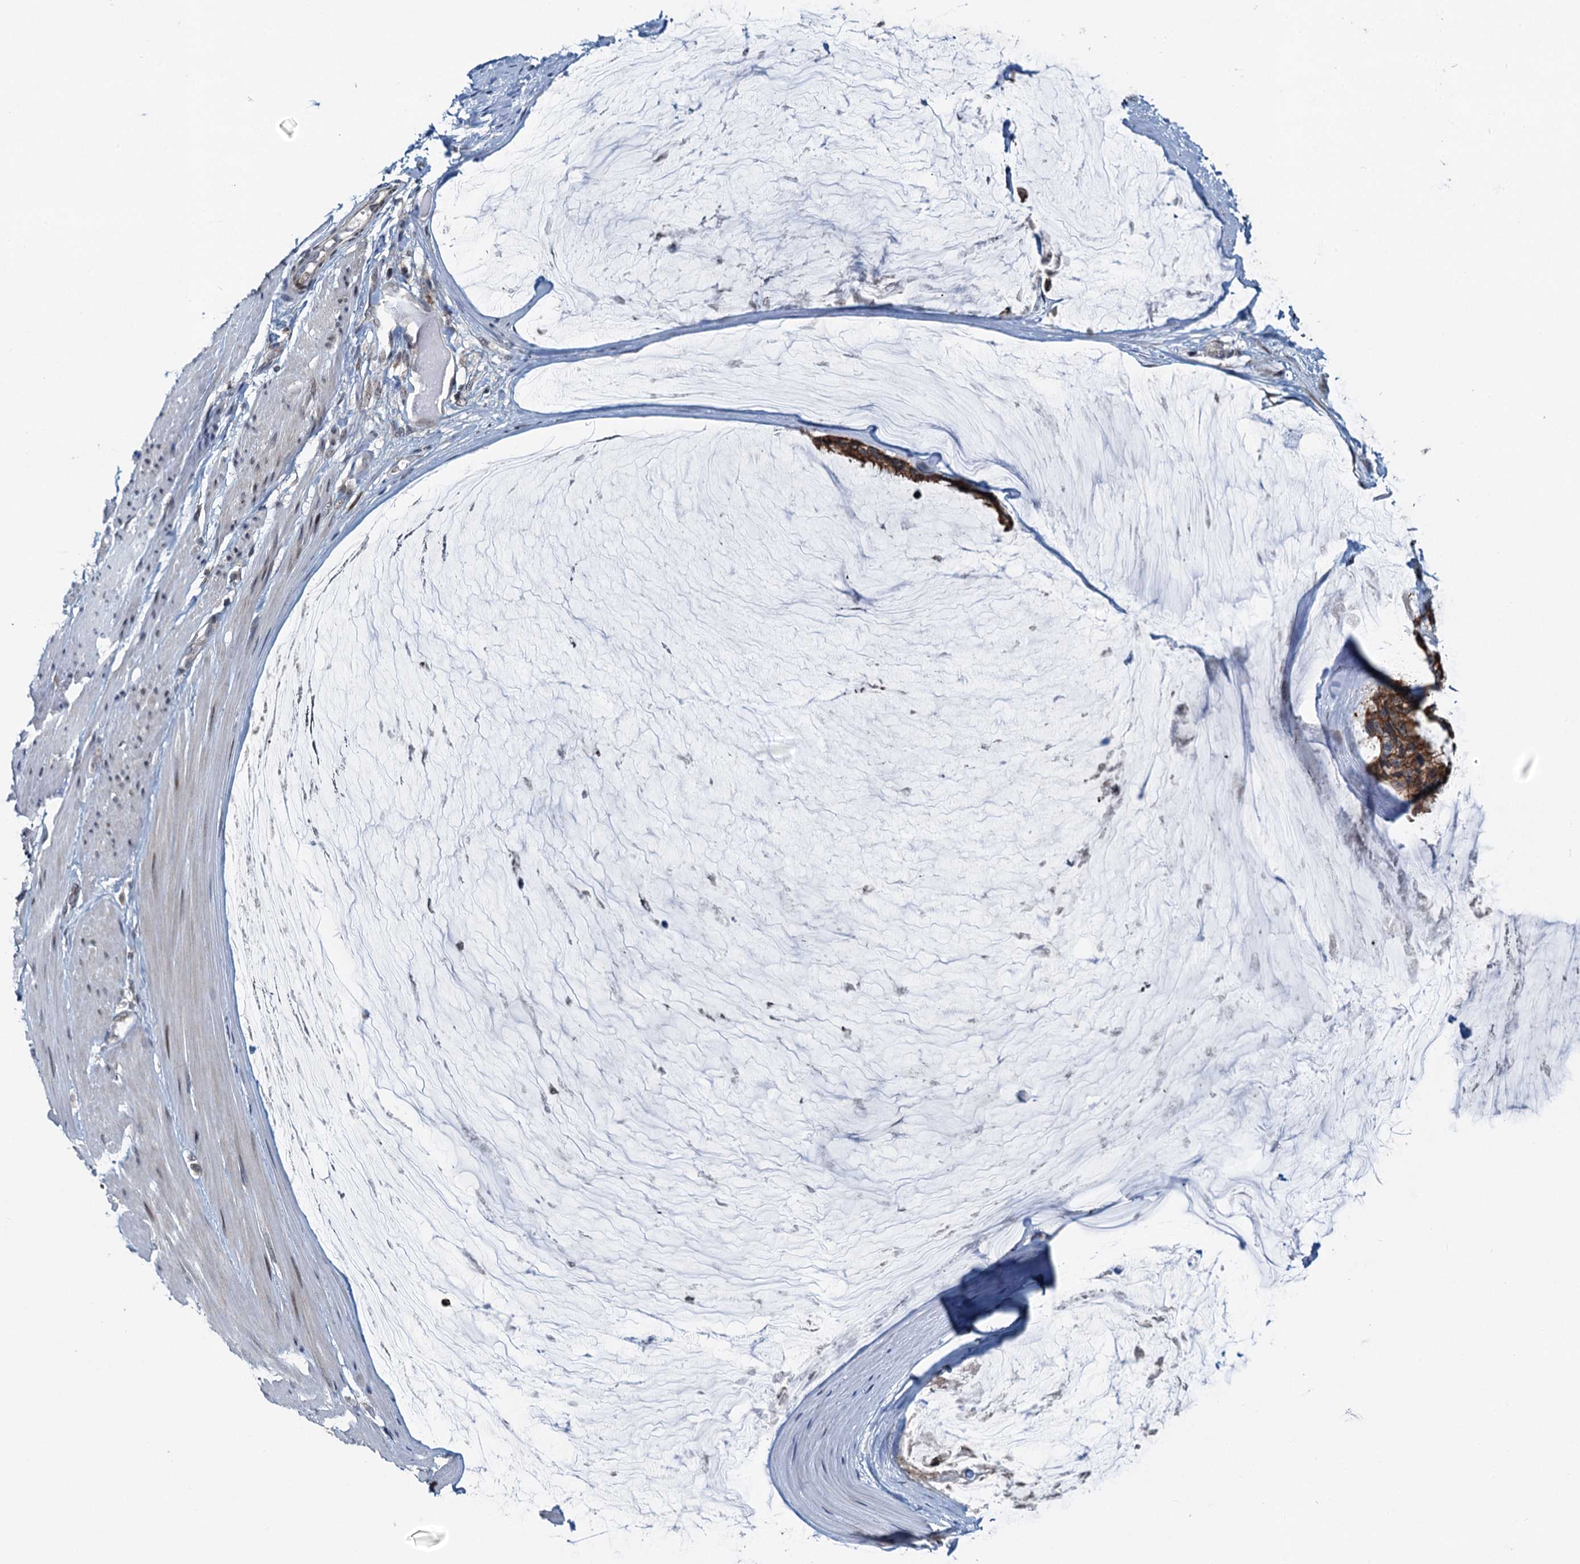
{"staining": {"intensity": "strong", "quantity": ">75%", "location": "cytoplasmic/membranous"}, "tissue": "ovarian cancer", "cell_type": "Tumor cells", "image_type": "cancer", "snomed": [{"axis": "morphology", "description": "Cystadenocarcinoma, mucinous, NOS"}, {"axis": "topography", "description": "Ovary"}], "caption": "Ovarian cancer (mucinous cystadenocarcinoma) tissue reveals strong cytoplasmic/membranous positivity in about >75% of tumor cells The staining was performed using DAB (3,3'-diaminobenzidine) to visualize the protein expression in brown, while the nuclei were stained in blue with hematoxylin (Magnification: 20x).", "gene": "RITA1", "patient": {"sex": "female", "age": 39}}